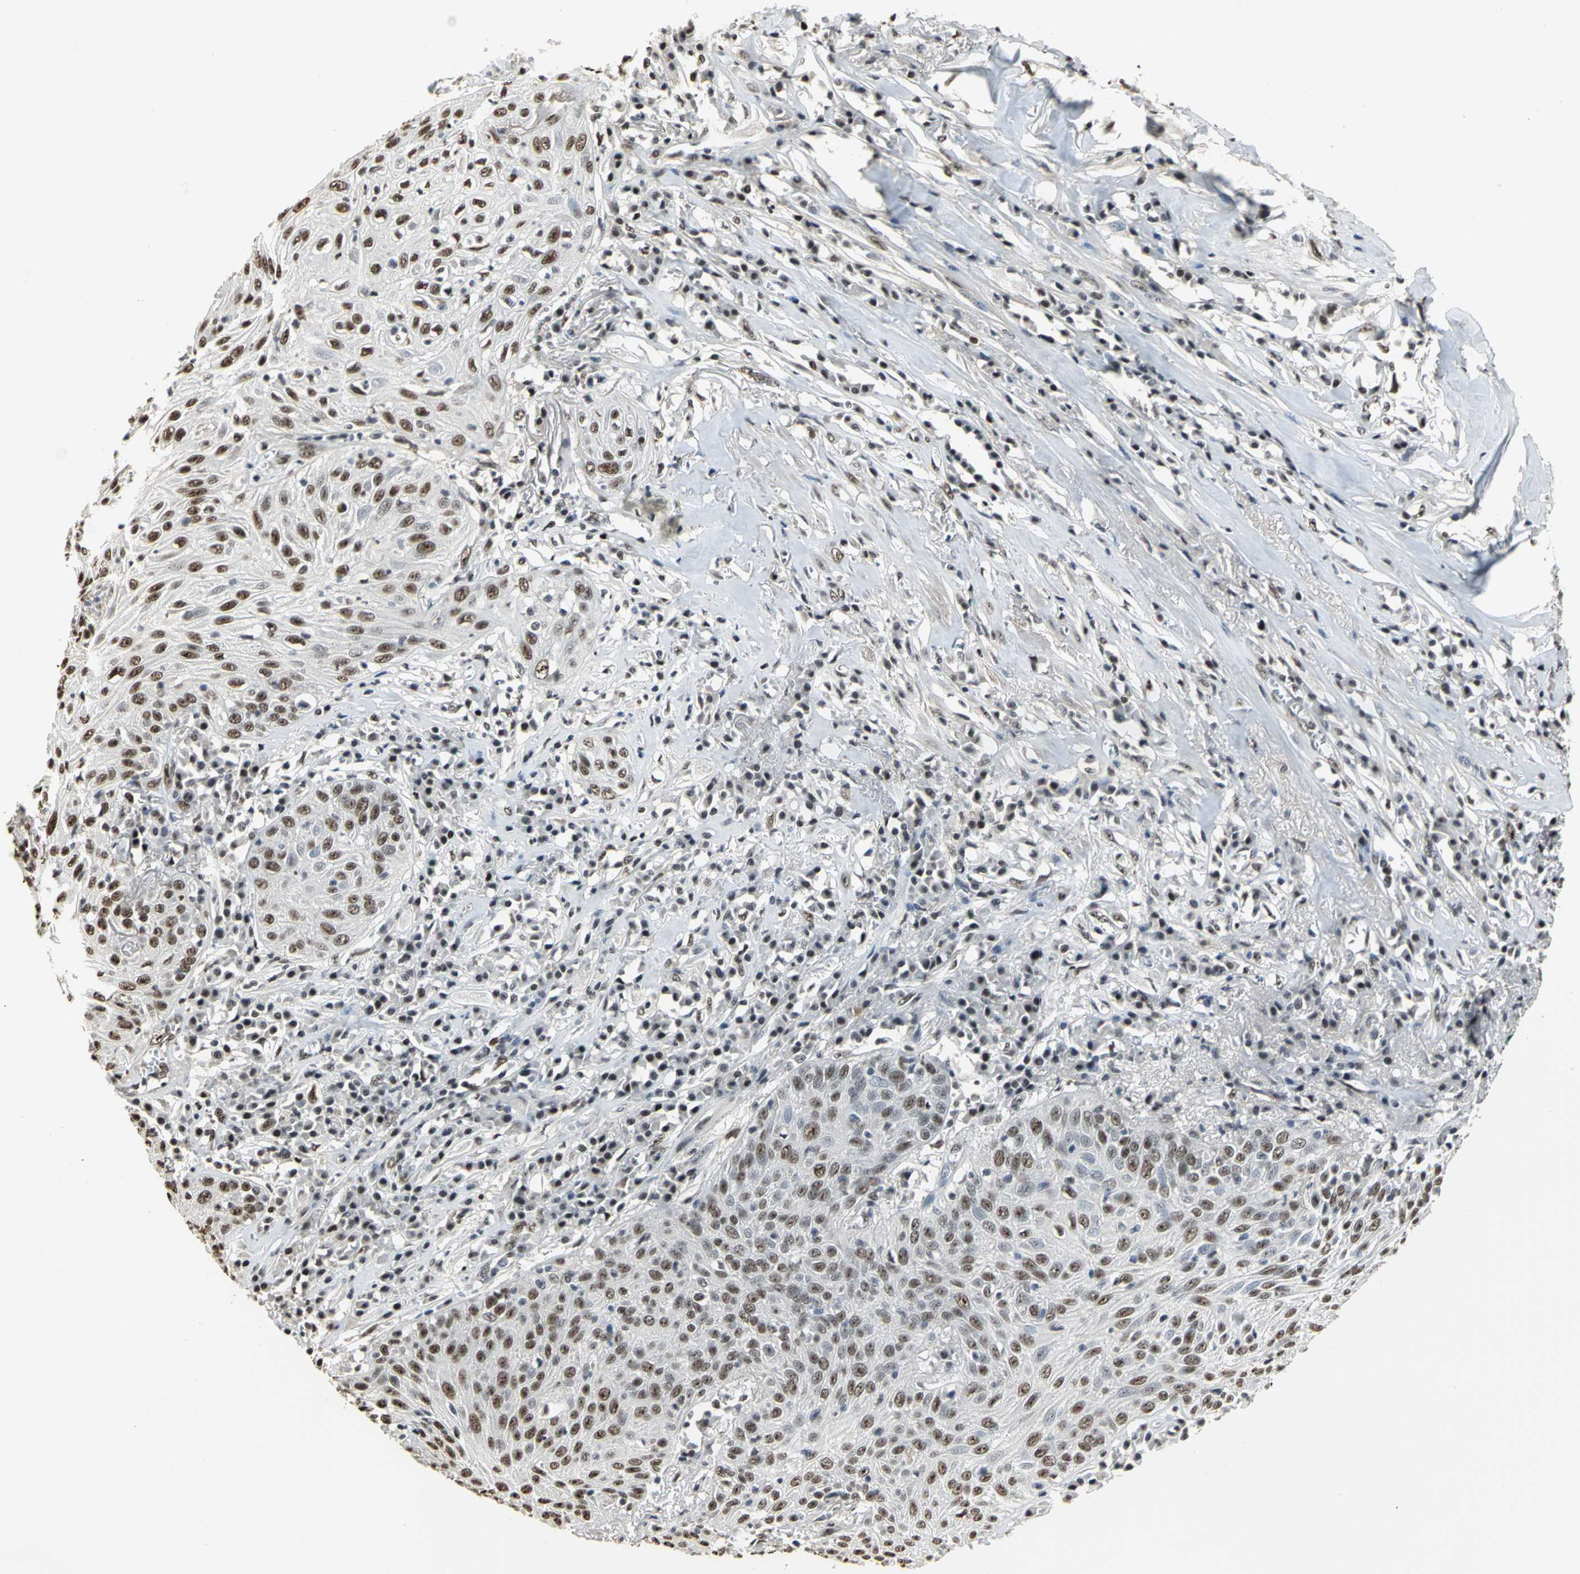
{"staining": {"intensity": "strong", "quantity": ">75%", "location": "nuclear"}, "tissue": "skin cancer", "cell_type": "Tumor cells", "image_type": "cancer", "snomed": [{"axis": "morphology", "description": "Squamous cell carcinoma, NOS"}, {"axis": "topography", "description": "Skin"}], "caption": "Strong nuclear staining for a protein is appreciated in approximately >75% of tumor cells of skin cancer (squamous cell carcinoma) using immunohistochemistry.", "gene": "CCDC88C", "patient": {"sex": "male", "age": 65}}